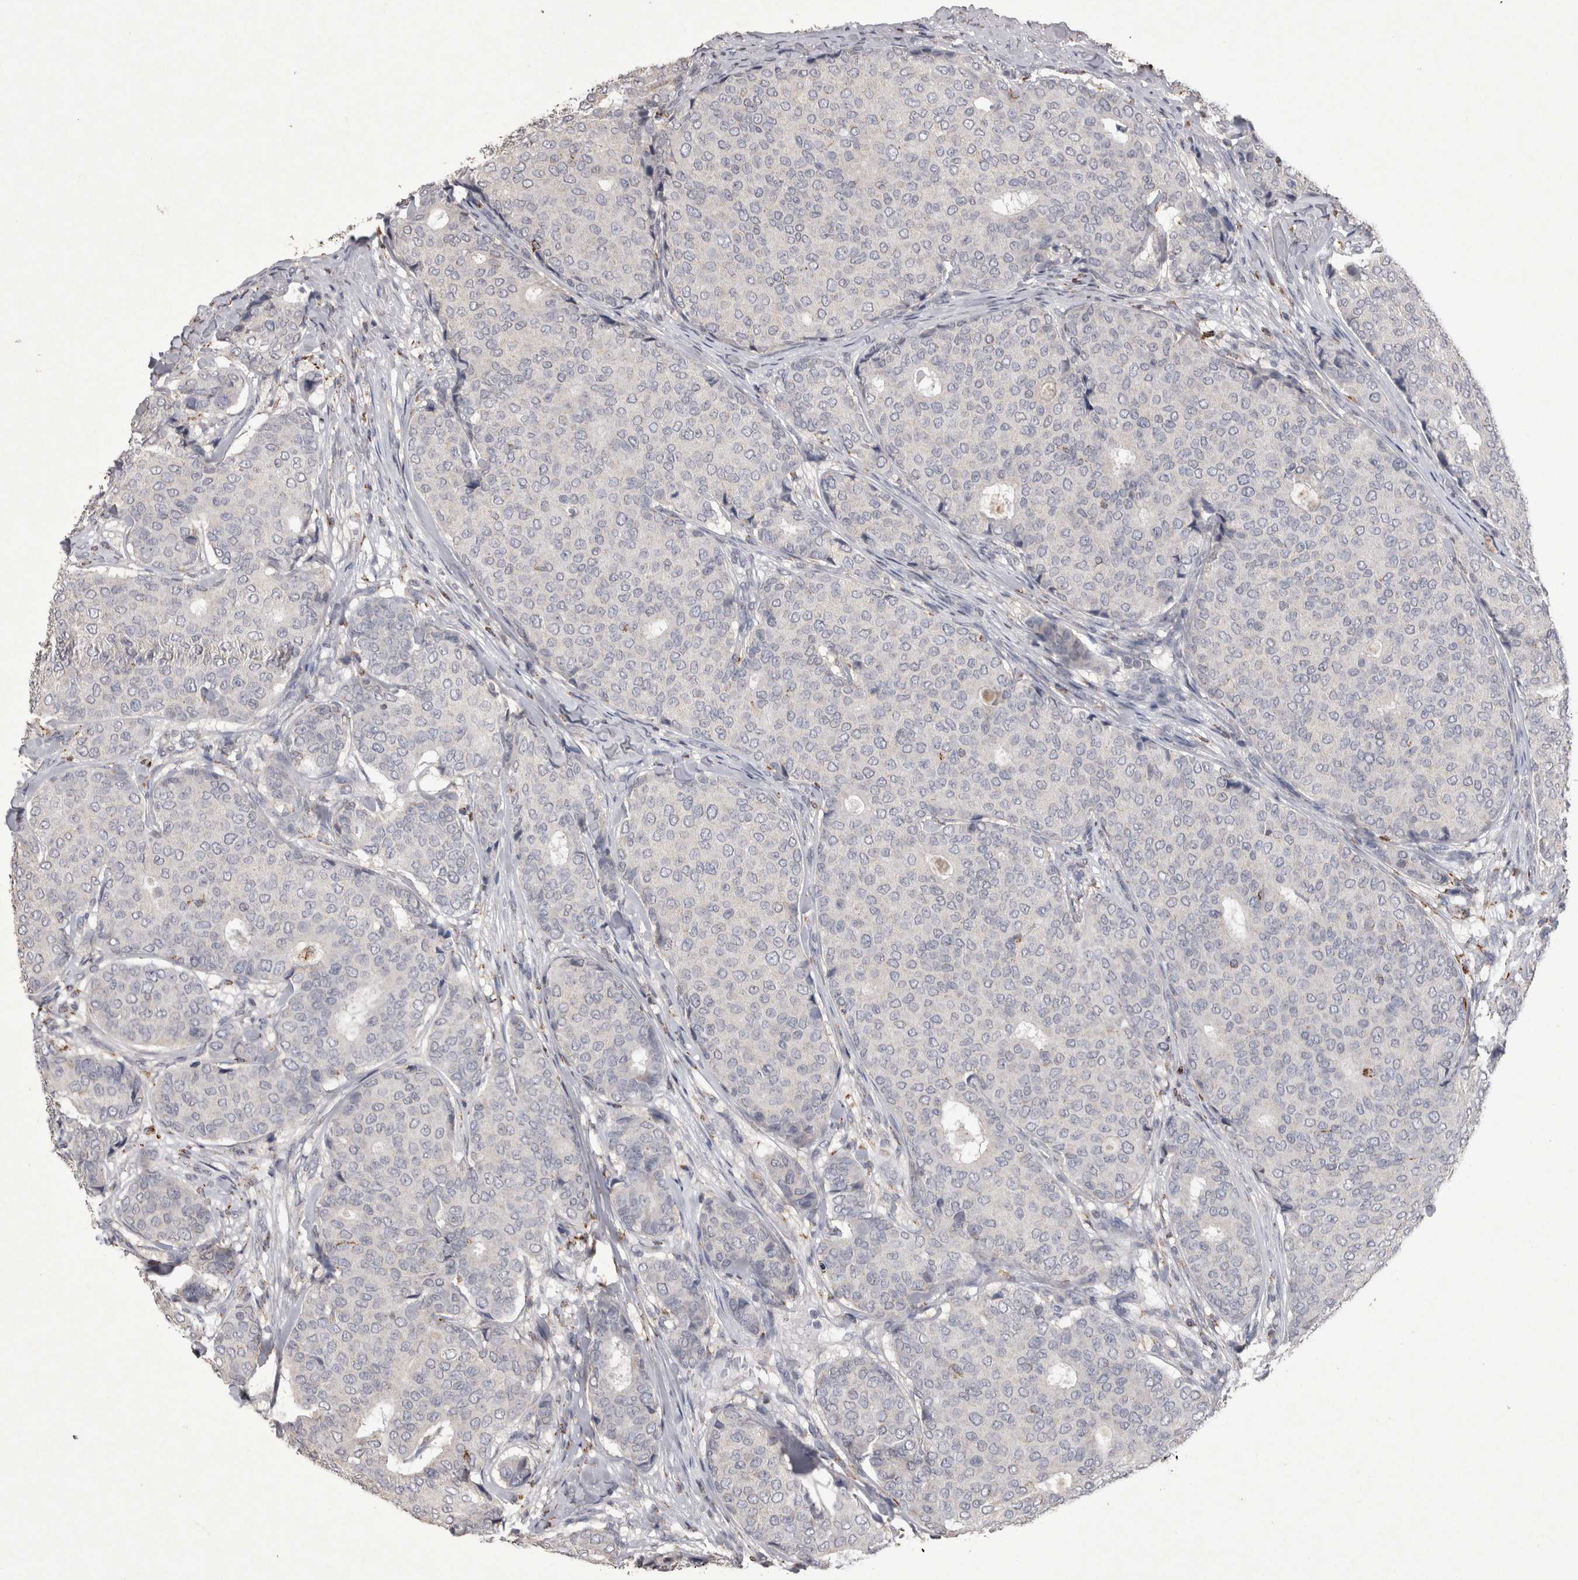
{"staining": {"intensity": "negative", "quantity": "none", "location": "none"}, "tissue": "breast cancer", "cell_type": "Tumor cells", "image_type": "cancer", "snomed": [{"axis": "morphology", "description": "Duct carcinoma"}, {"axis": "topography", "description": "Breast"}], "caption": "The histopathology image demonstrates no staining of tumor cells in infiltrating ductal carcinoma (breast).", "gene": "DKK3", "patient": {"sex": "female", "age": 75}}